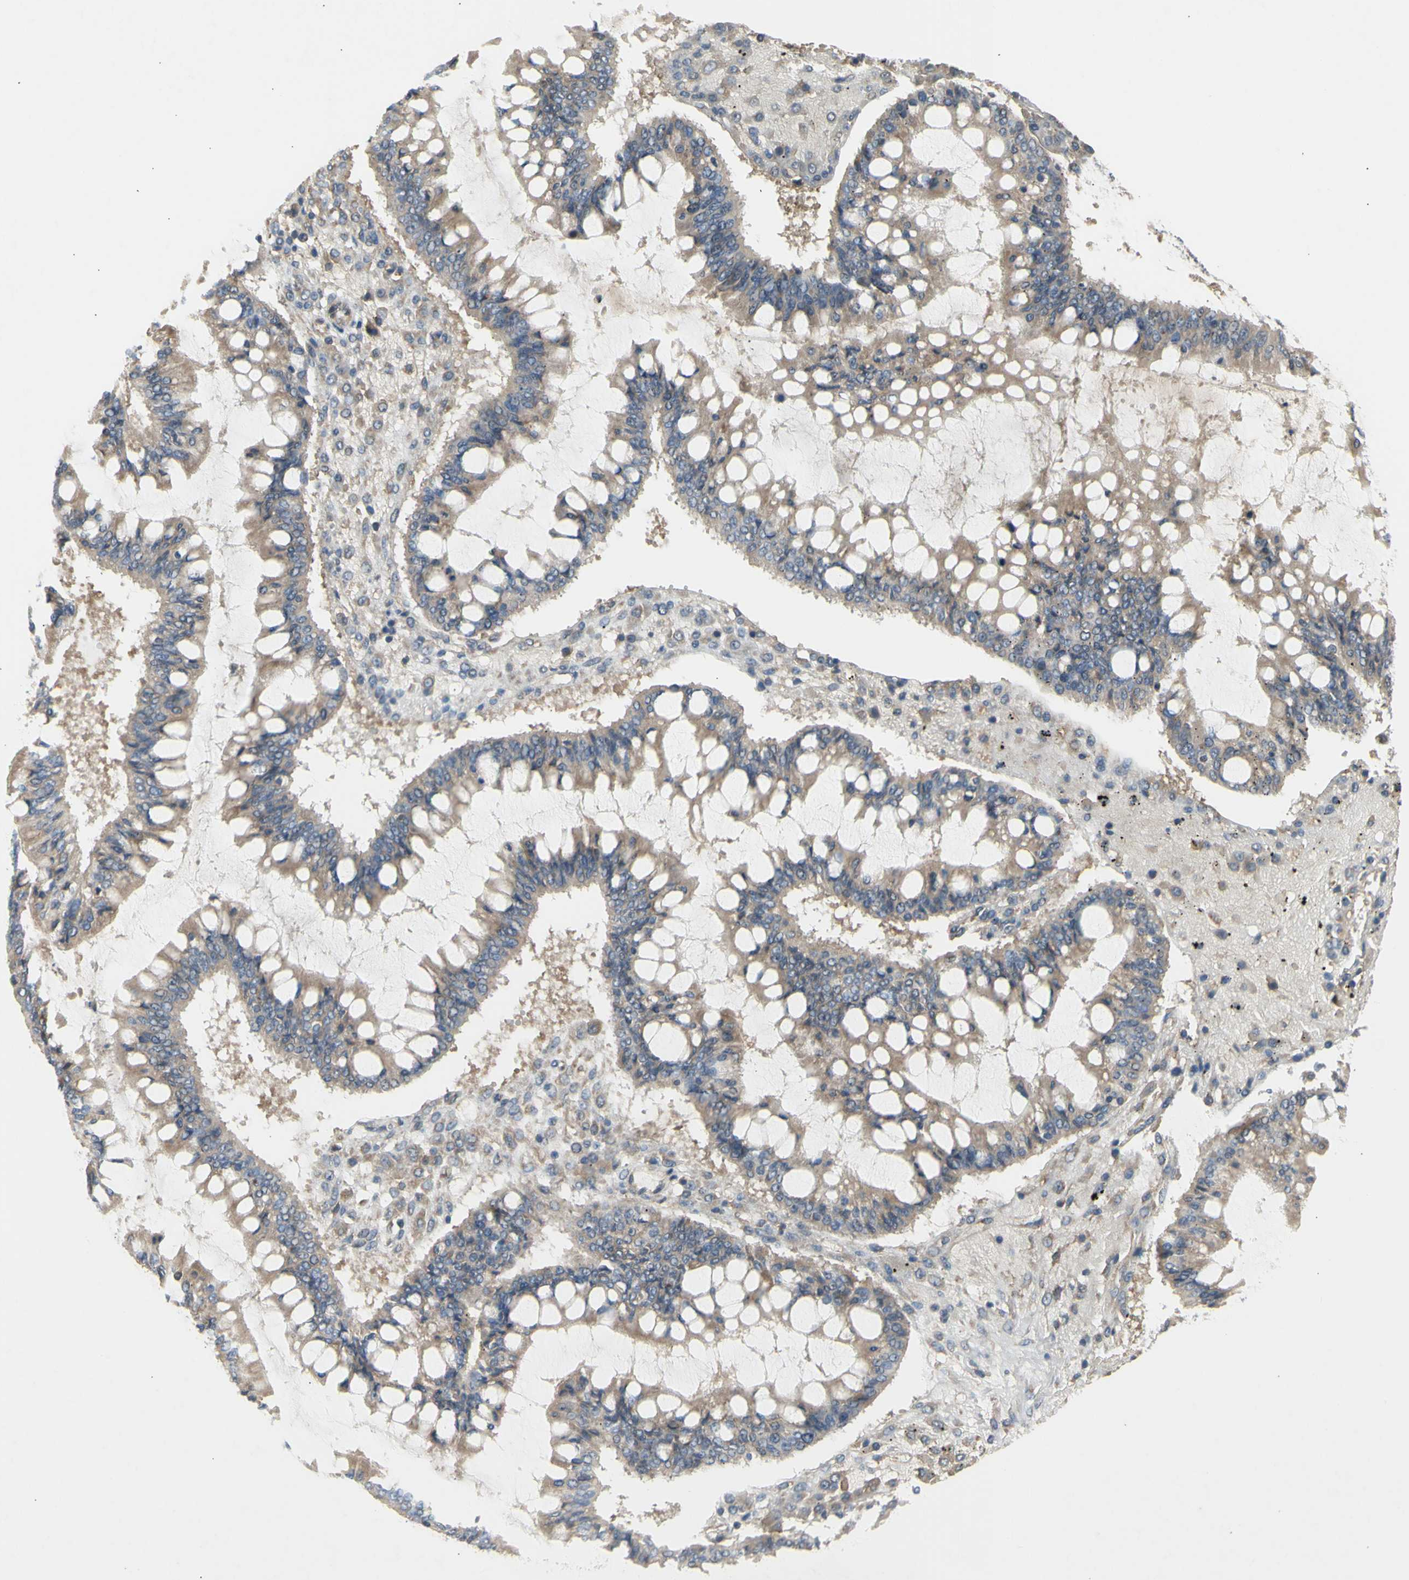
{"staining": {"intensity": "weak", "quantity": ">75%", "location": "cytoplasmic/membranous"}, "tissue": "ovarian cancer", "cell_type": "Tumor cells", "image_type": "cancer", "snomed": [{"axis": "morphology", "description": "Cystadenocarcinoma, mucinous, NOS"}, {"axis": "topography", "description": "Ovary"}], "caption": "Brown immunohistochemical staining in ovarian mucinous cystadenocarcinoma displays weak cytoplasmic/membranous positivity in approximately >75% of tumor cells.", "gene": "KLC1", "patient": {"sex": "female", "age": 73}}